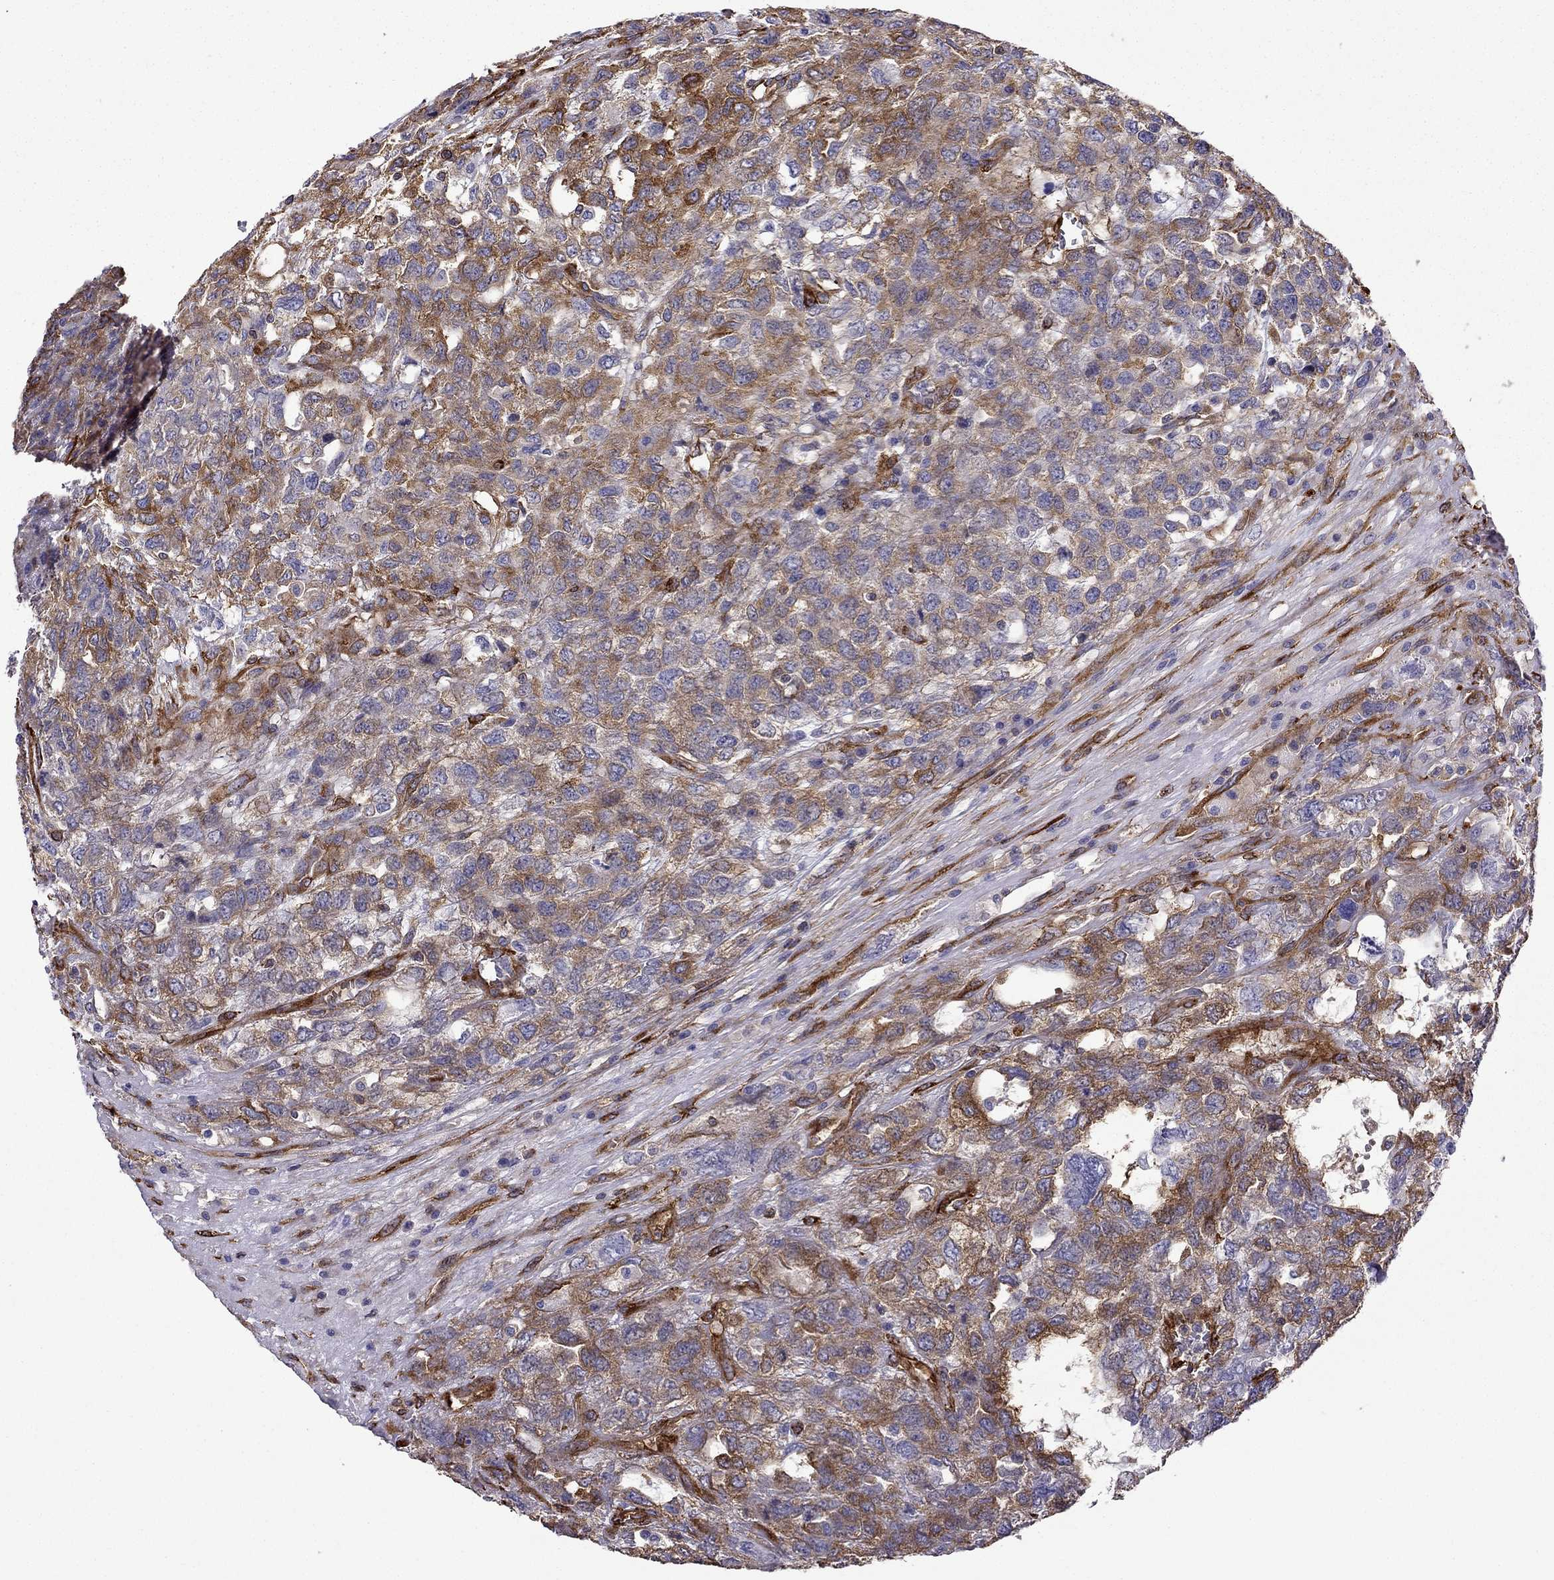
{"staining": {"intensity": "moderate", "quantity": ">75%", "location": "cytoplasmic/membranous"}, "tissue": "testis cancer", "cell_type": "Tumor cells", "image_type": "cancer", "snomed": [{"axis": "morphology", "description": "Seminoma, NOS"}, {"axis": "topography", "description": "Testis"}], "caption": "This micrograph reveals immunohistochemistry (IHC) staining of testis seminoma, with medium moderate cytoplasmic/membranous positivity in about >75% of tumor cells.", "gene": "MAP4", "patient": {"sex": "male", "age": 52}}